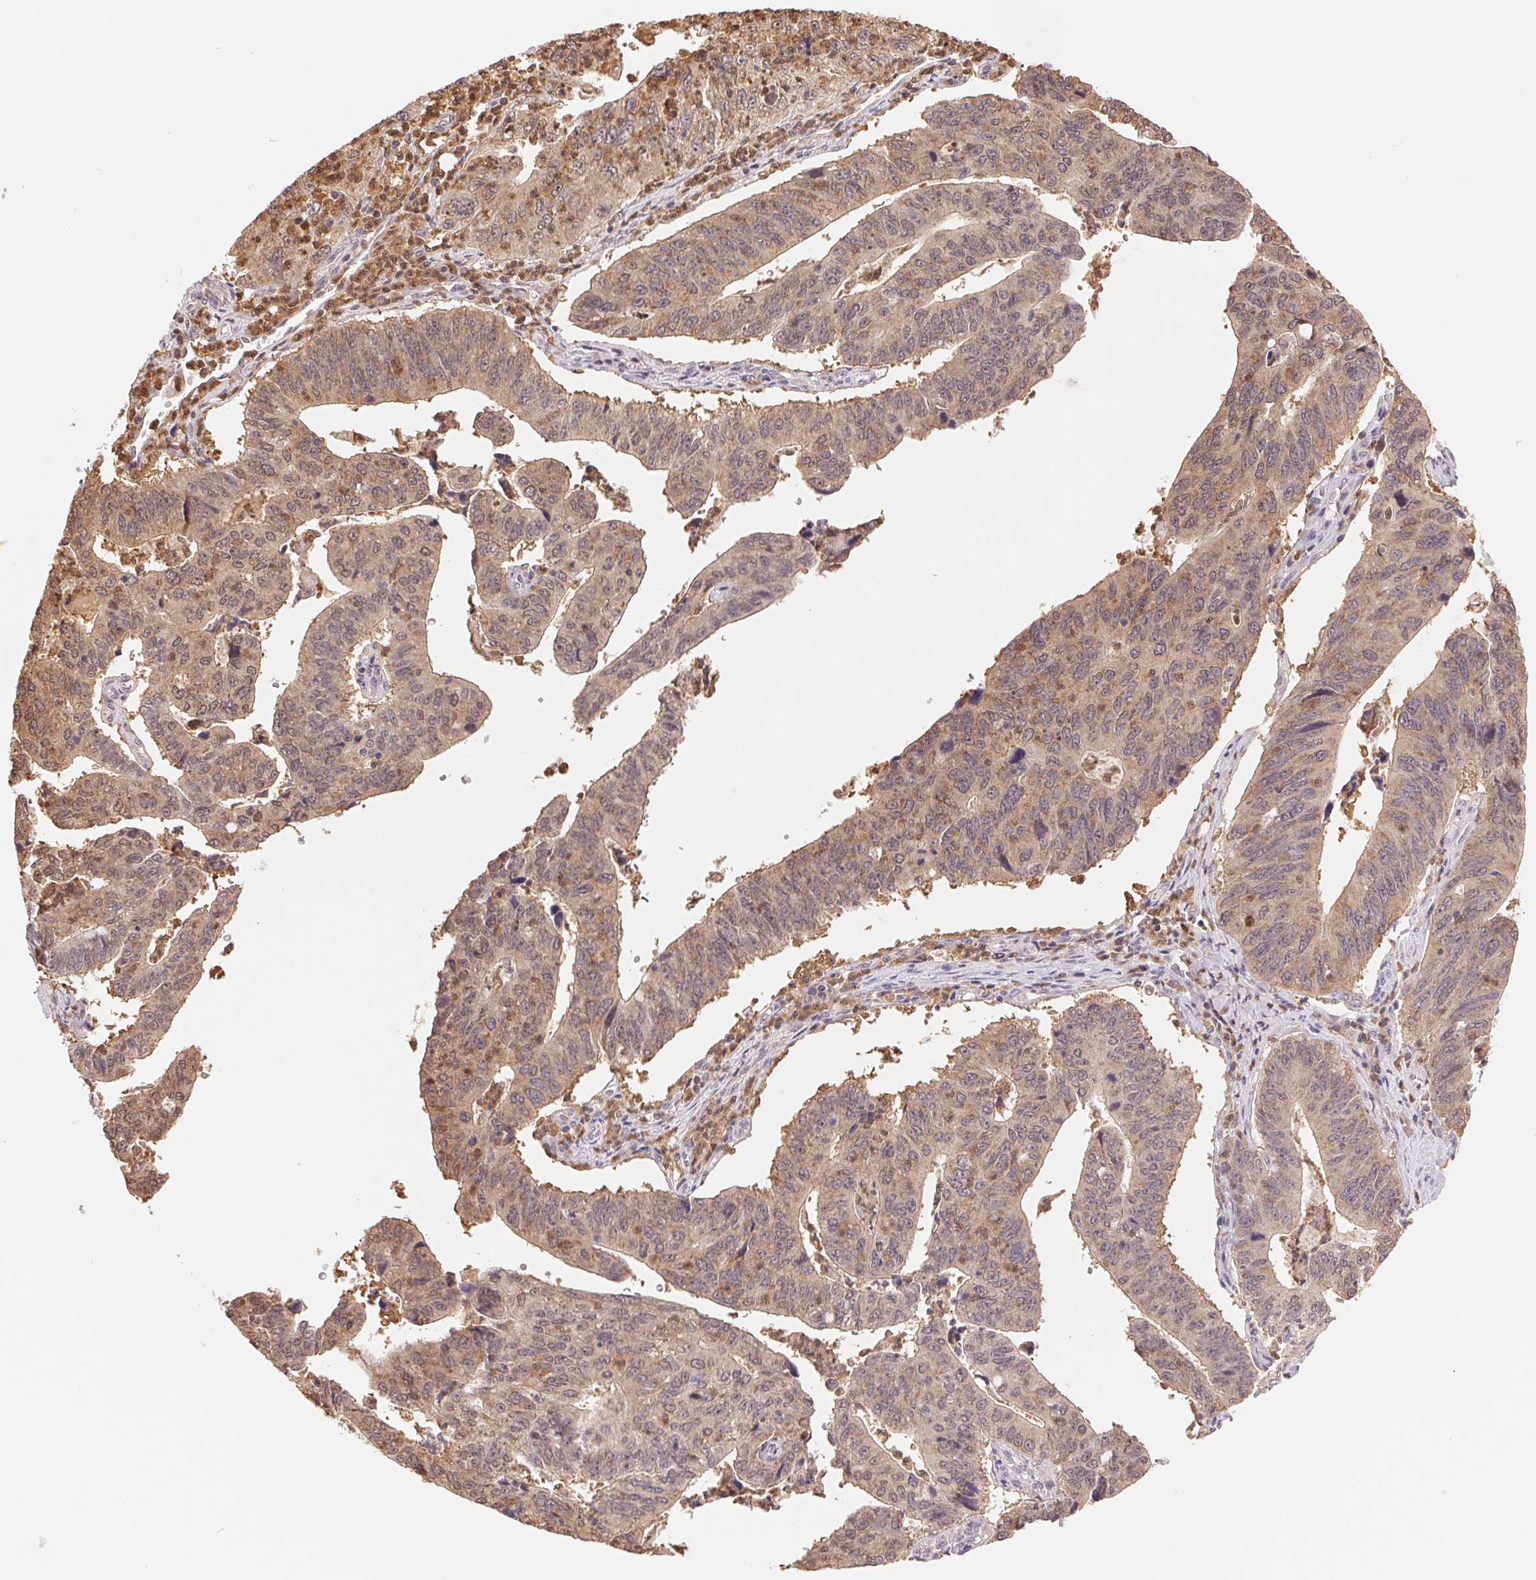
{"staining": {"intensity": "moderate", "quantity": ">75%", "location": "cytoplasmic/membranous,nuclear"}, "tissue": "stomach cancer", "cell_type": "Tumor cells", "image_type": "cancer", "snomed": [{"axis": "morphology", "description": "Adenocarcinoma, NOS"}, {"axis": "topography", "description": "Stomach"}], "caption": "Stomach adenocarcinoma tissue displays moderate cytoplasmic/membranous and nuclear staining in about >75% of tumor cells, visualized by immunohistochemistry.", "gene": "CDC123", "patient": {"sex": "male", "age": 59}}